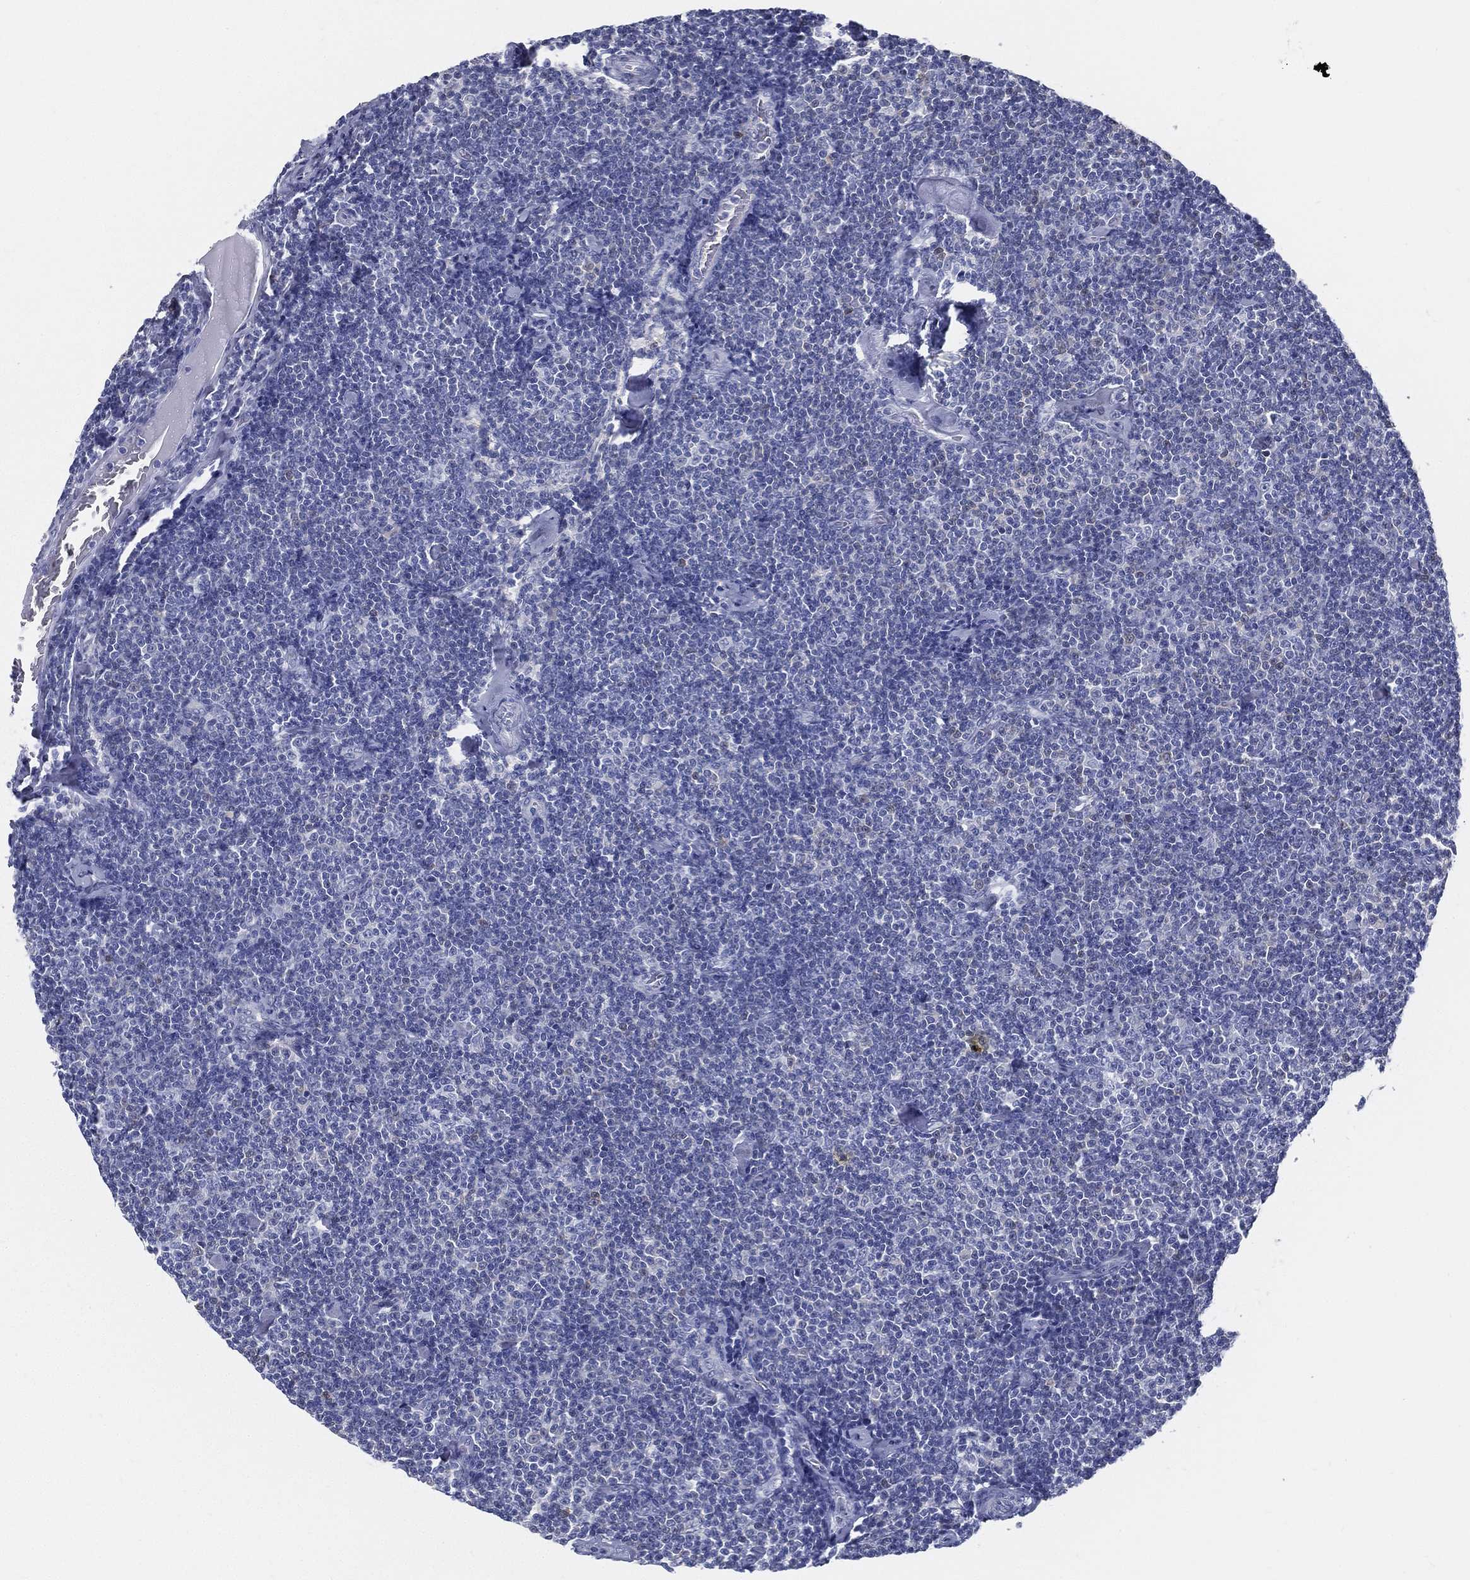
{"staining": {"intensity": "negative", "quantity": "none", "location": "none"}, "tissue": "lymphoma", "cell_type": "Tumor cells", "image_type": "cancer", "snomed": [{"axis": "morphology", "description": "Malignant lymphoma, non-Hodgkin's type, Low grade"}, {"axis": "topography", "description": "Lymph node"}], "caption": "IHC photomicrograph of lymphoma stained for a protein (brown), which exhibits no staining in tumor cells.", "gene": "STS", "patient": {"sex": "male", "age": 81}}